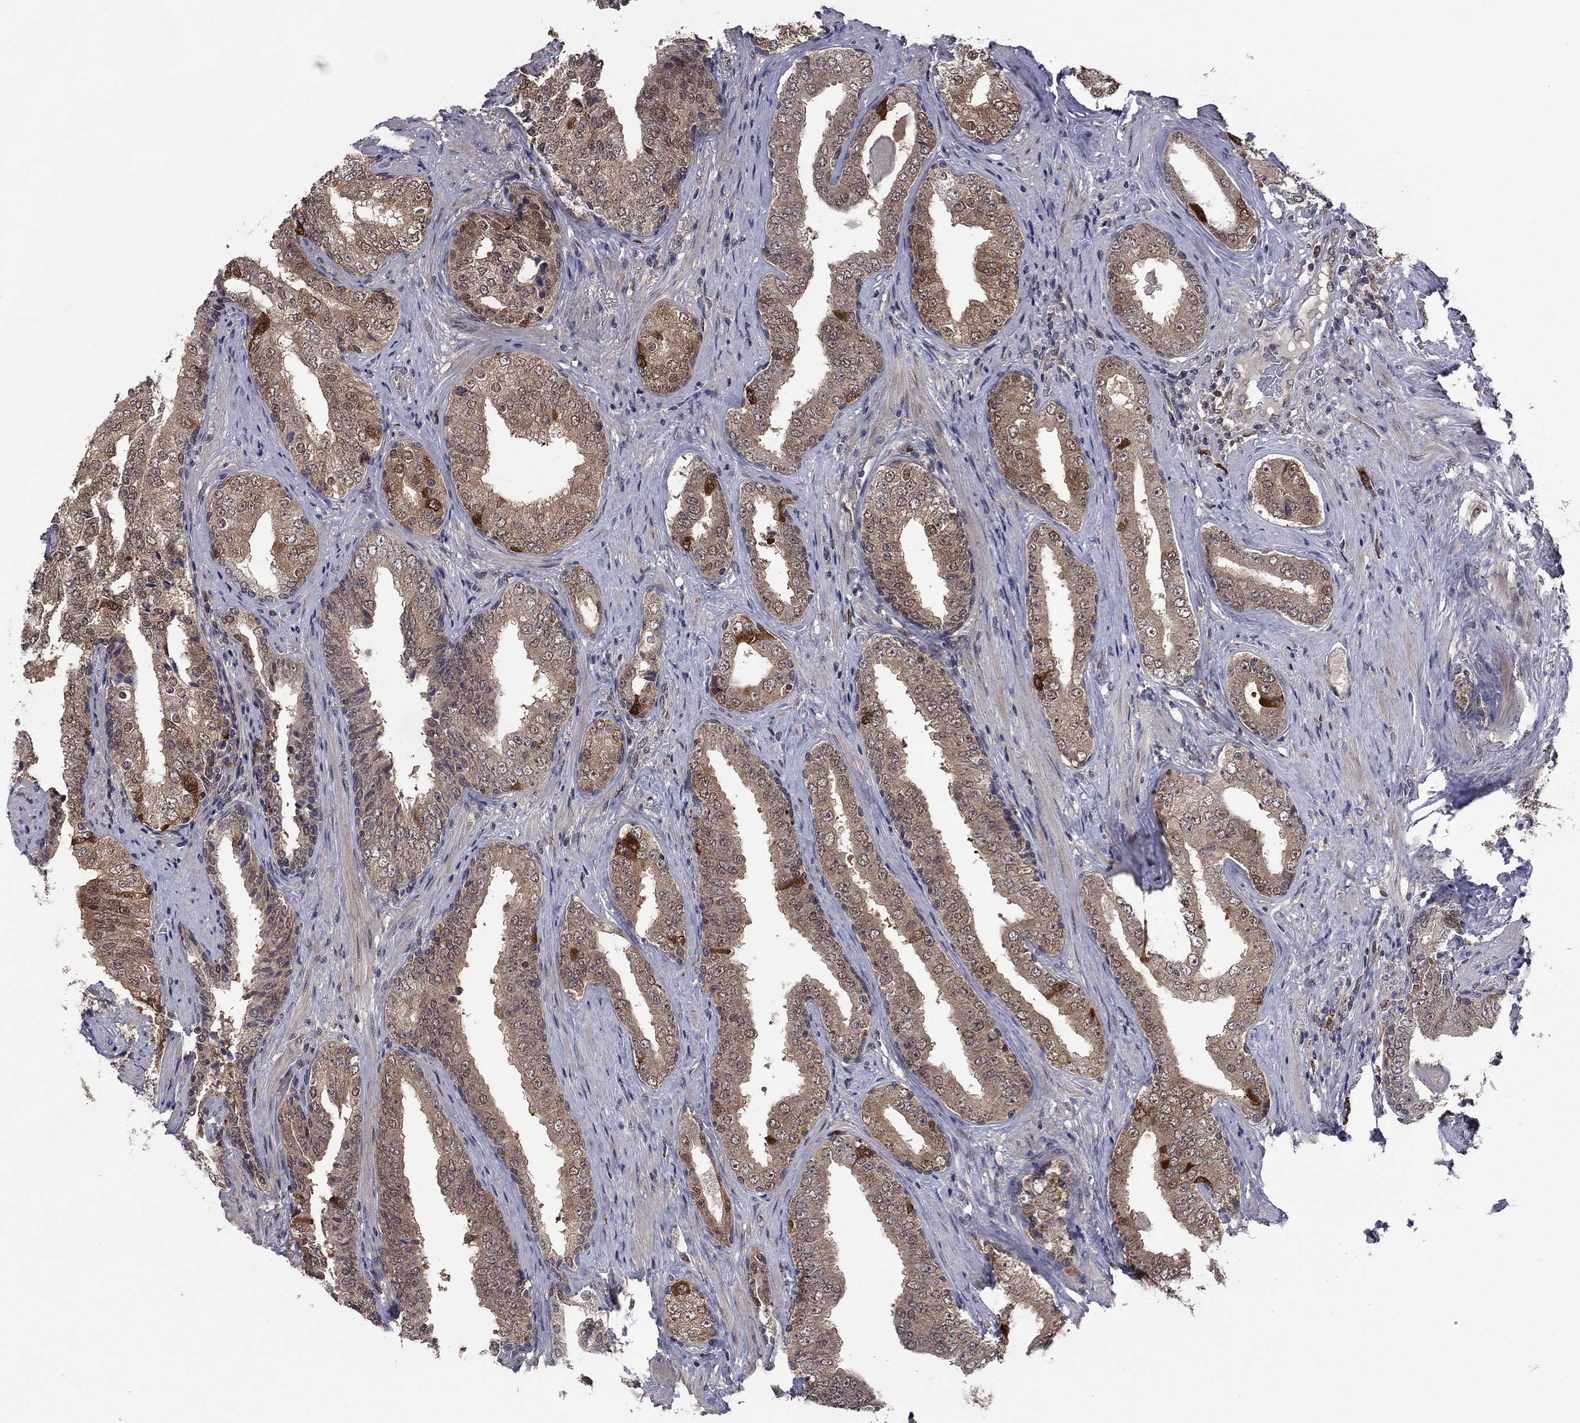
{"staining": {"intensity": "moderate", "quantity": "25%-75%", "location": "cytoplasmic/membranous"}, "tissue": "prostate cancer", "cell_type": "Tumor cells", "image_type": "cancer", "snomed": [{"axis": "morphology", "description": "Adenocarcinoma, Low grade"}, {"axis": "topography", "description": "Prostate and seminal vesicle, NOS"}], "caption": "Protein staining of adenocarcinoma (low-grade) (prostate) tissue shows moderate cytoplasmic/membranous expression in approximately 25%-75% of tumor cells.", "gene": "GPAA1", "patient": {"sex": "male", "age": 61}}